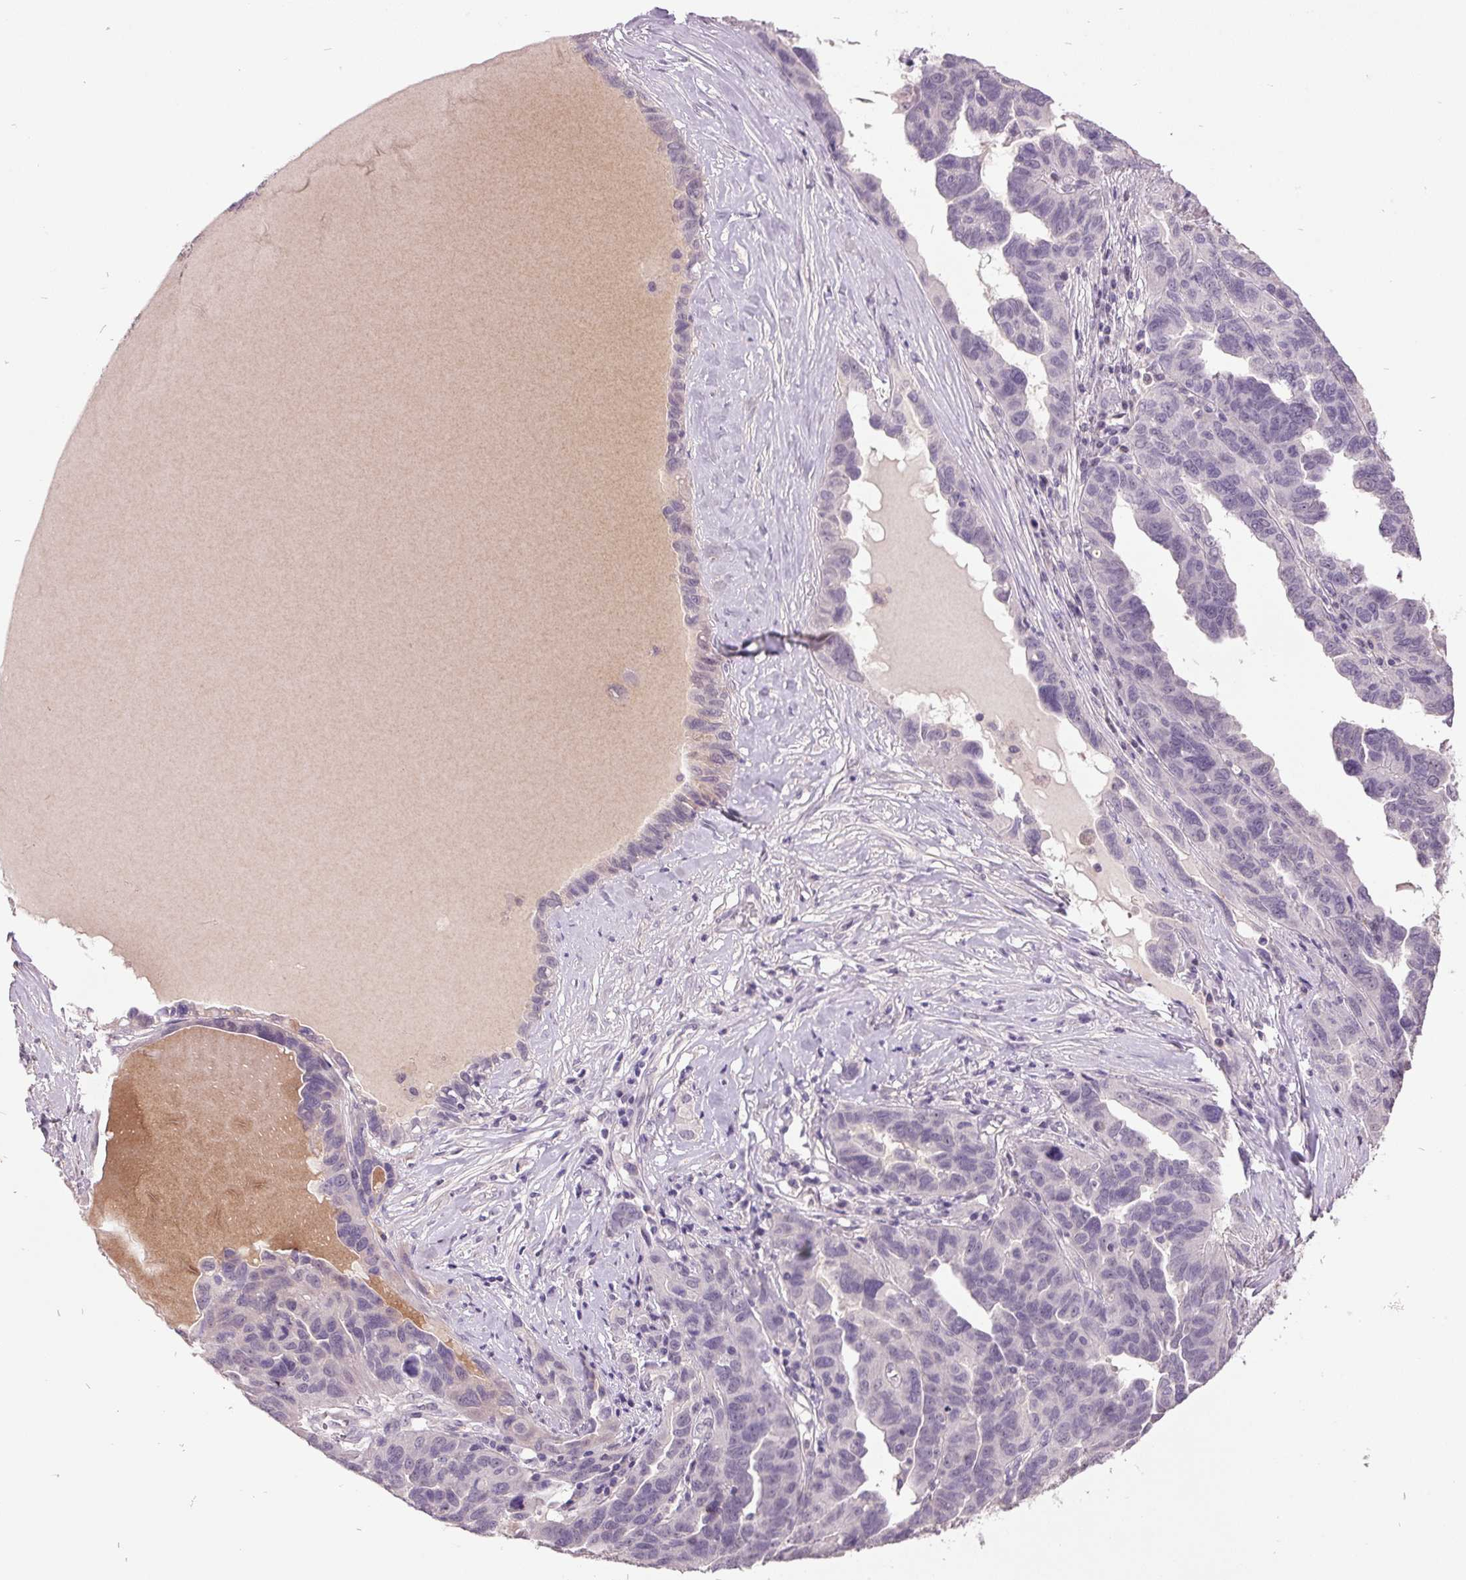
{"staining": {"intensity": "negative", "quantity": "none", "location": "none"}, "tissue": "ovarian cancer", "cell_type": "Tumor cells", "image_type": "cancer", "snomed": [{"axis": "morphology", "description": "Cystadenocarcinoma, serous, NOS"}, {"axis": "topography", "description": "Ovary"}], "caption": "Image shows no significant protein expression in tumor cells of ovarian cancer (serous cystadenocarcinoma). Nuclei are stained in blue.", "gene": "C2orf16", "patient": {"sex": "female", "age": 64}}